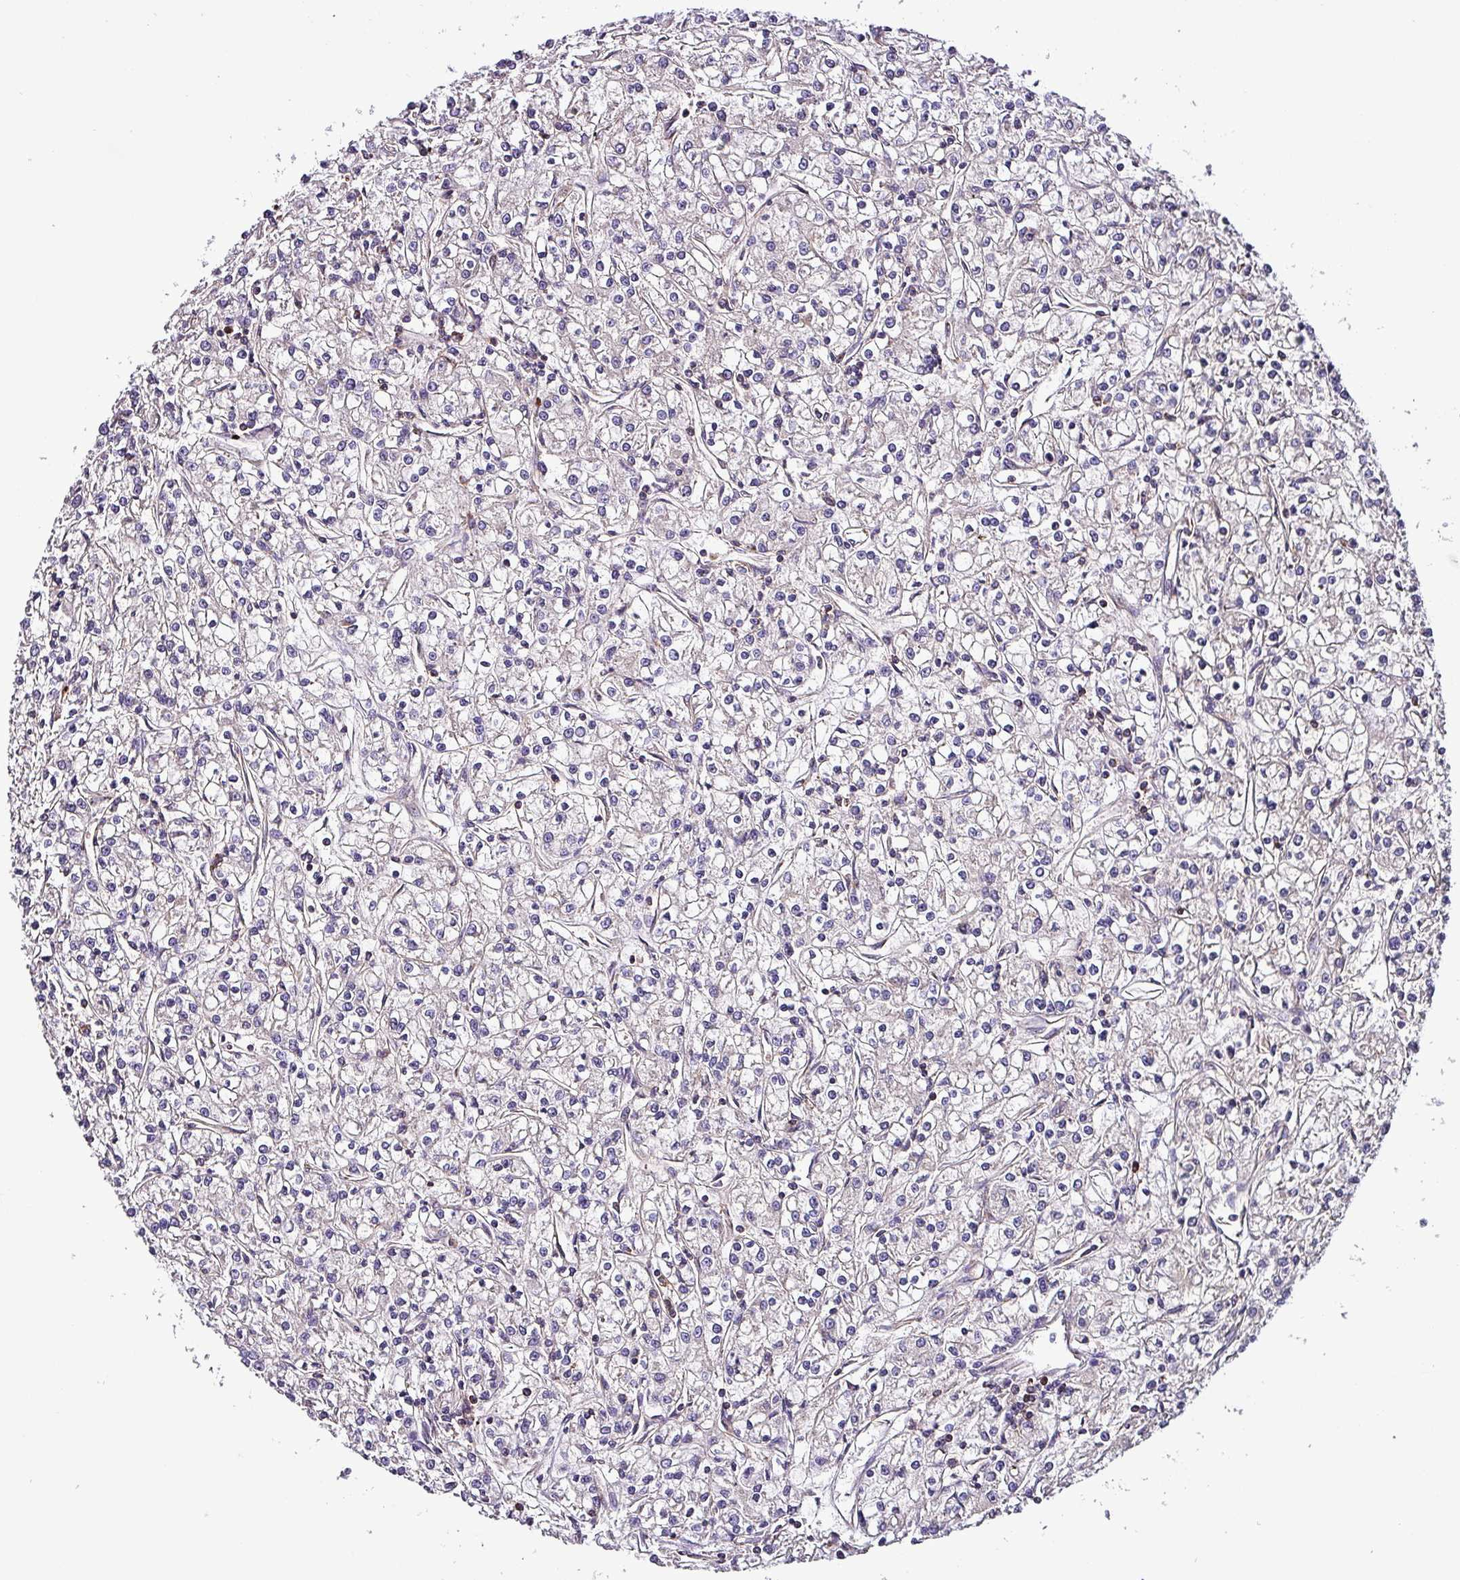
{"staining": {"intensity": "negative", "quantity": "none", "location": "none"}, "tissue": "renal cancer", "cell_type": "Tumor cells", "image_type": "cancer", "snomed": [{"axis": "morphology", "description": "Adenocarcinoma, NOS"}, {"axis": "topography", "description": "Kidney"}], "caption": "A high-resolution image shows immunohistochemistry staining of renal adenocarcinoma, which shows no significant staining in tumor cells.", "gene": "VAMP4", "patient": {"sex": "female", "age": 59}}